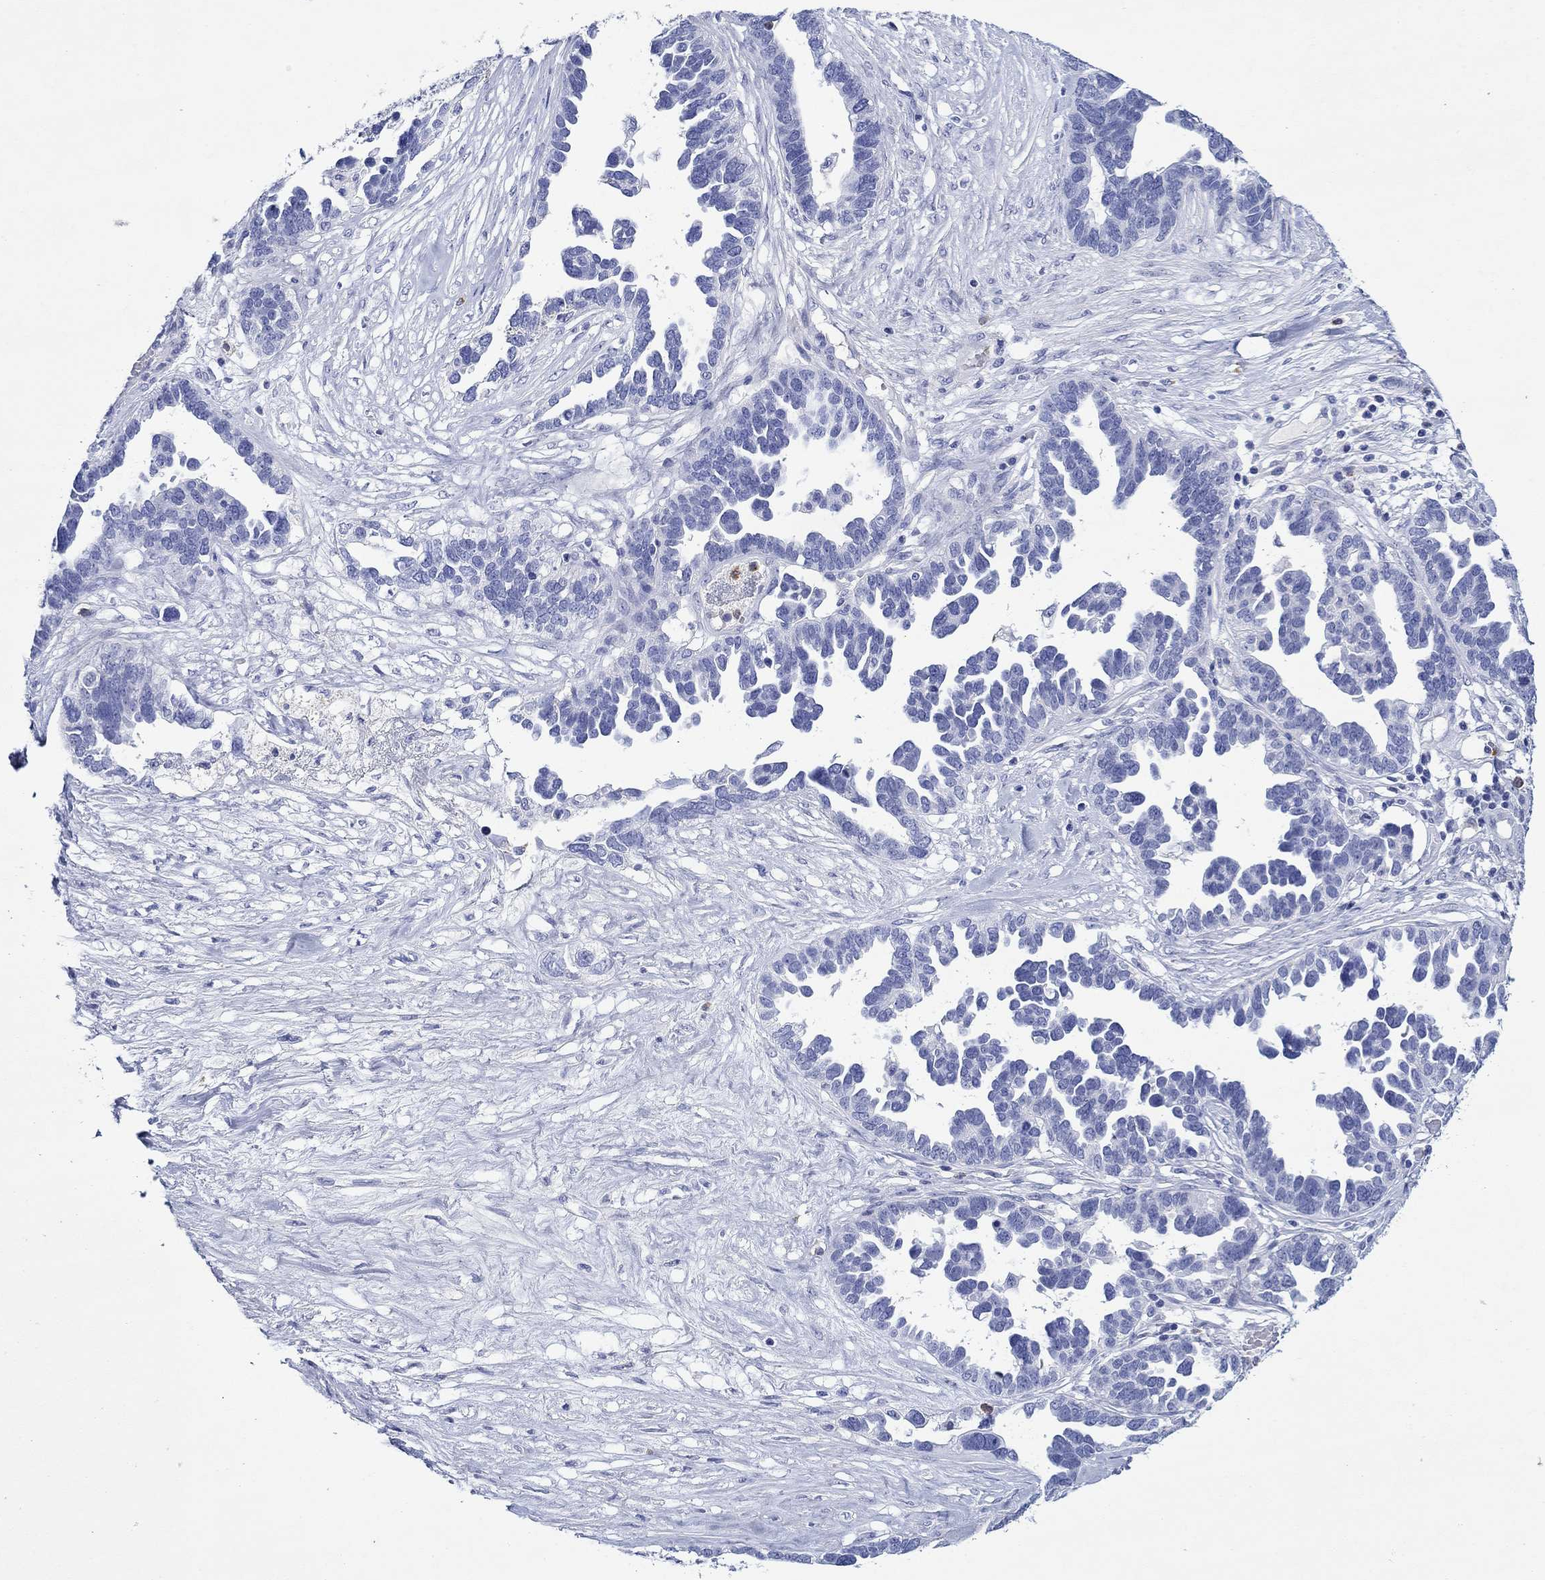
{"staining": {"intensity": "negative", "quantity": "none", "location": "none"}, "tissue": "ovarian cancer", "cell_type": "Tumor cells", "image_type": "cancer", "snomed": [{"axis": "morphology", "description": "Cystadenocarcinoma, serous, NOS"}, {"axis": "topography", "description": "Ovary"}], "caption": "Immunohistochemical staining of ovarian cancer reveals no significant expression in tumor cells.", "gene": "EPX", "patient": {"sex": "female", "age": 54}}